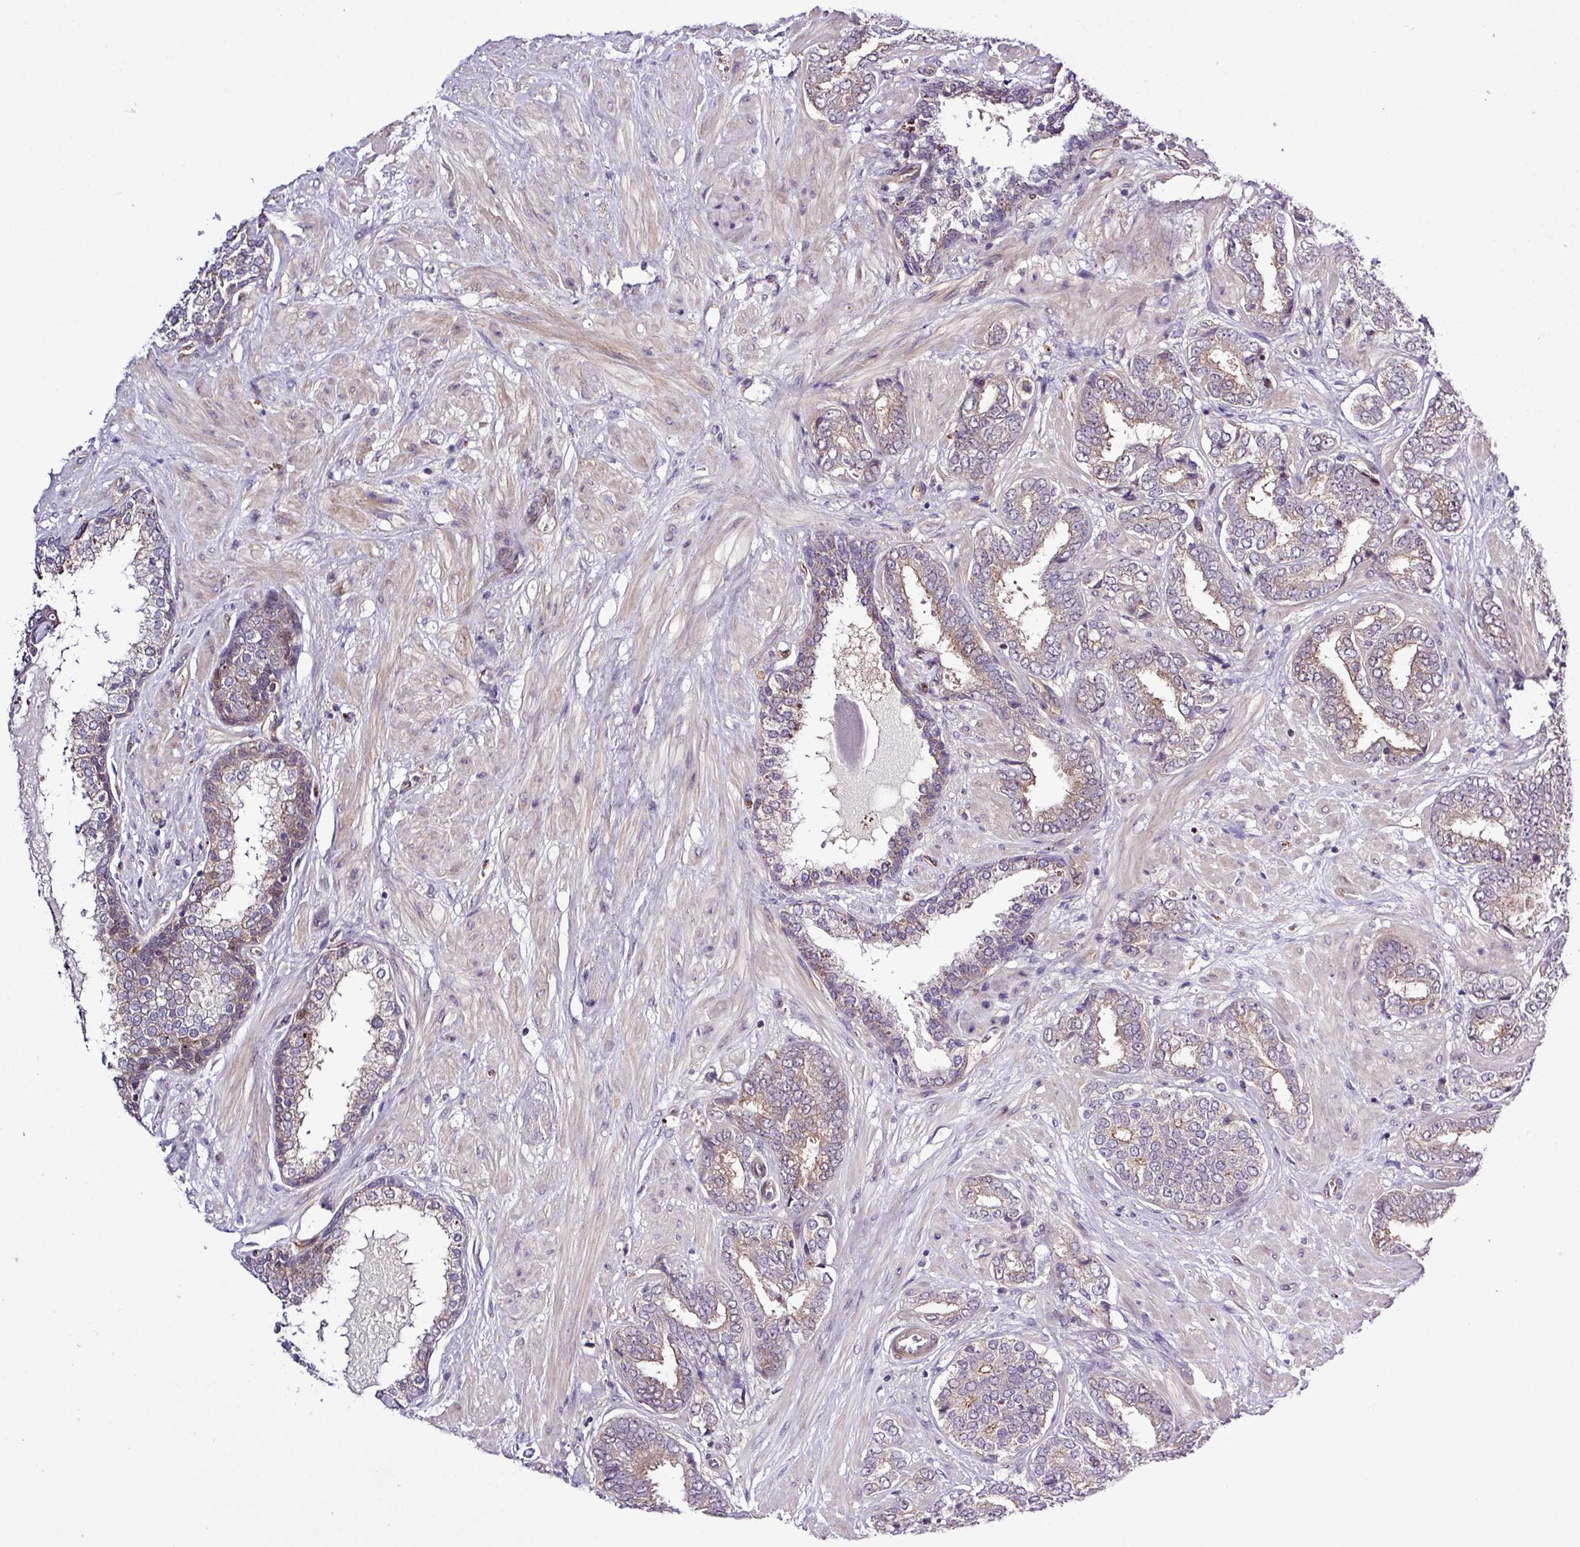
{"staining": {"intensity": "weak", "quantity": "25%-75%", "location": "cytoplasmic/membranous"}, "tissue": "prostate cancer", "cell_type": "Tumor cells", "image_type": "cancer", "snomed": [{"axis": "morphology", "description": "Adenocarcinoma, High grade"}, {"axis": "topography", "description": "Prostate"}], "caption": "There is low levels of weak cytoplasmic/membranous expression in tumor cells of prostate cancer (adenocarcinoma (high-grade)), as demonstrated by immunohistochemical staining (brown color).", "gene": "CARHSP1", "patient": {"sex": "male", "age": 72}}